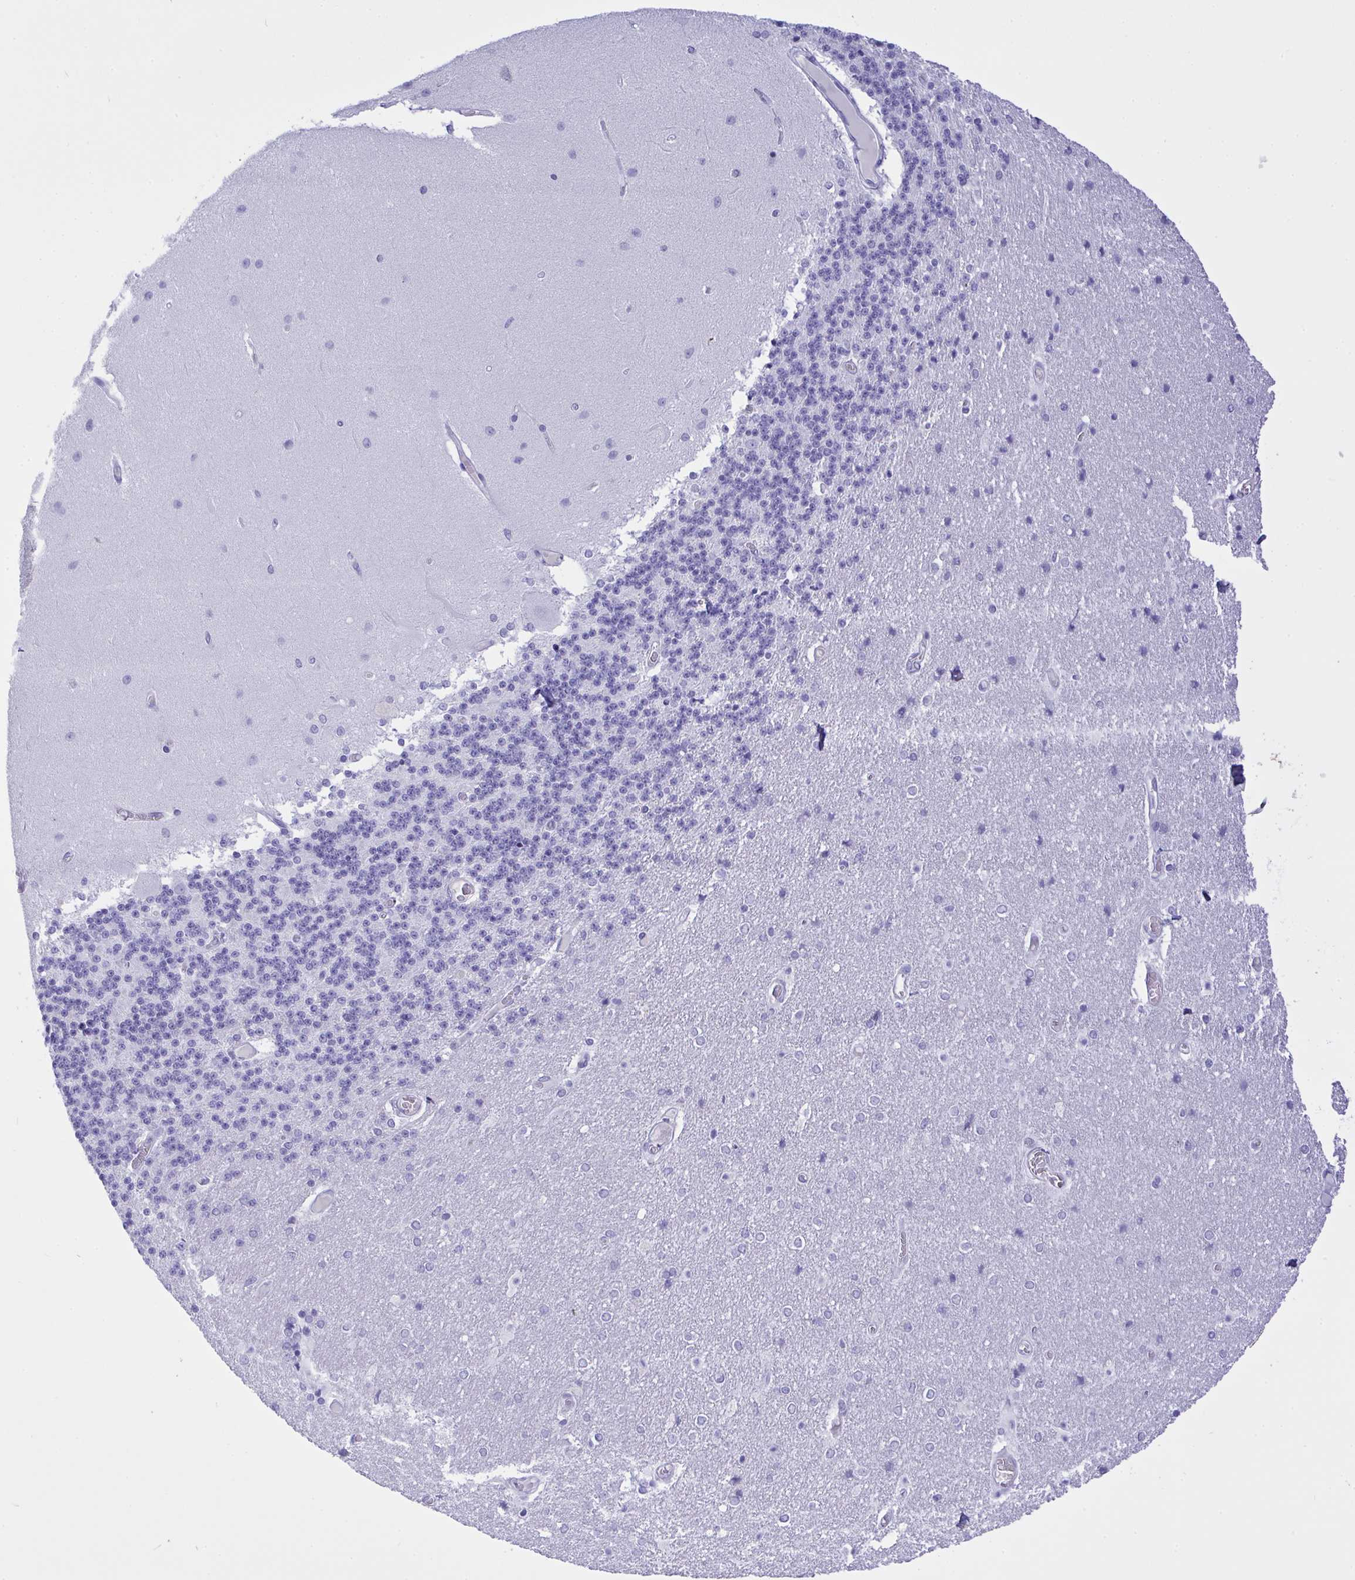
{"staining": {"intensity": "negative", "quantity": "none", "location": "none"}, "tissue": "cerebellum", "cell_type": "Cells in granular layer", "image_type": "normal", "snomed": [{"axis": "morphology", "description": "Normal tissue, NOS"}, {"axis": "topography", "description": "Cerebellum"}], "caption": "DAB (3,3'-diaminobenzidine) immunohistochemical staining of benign cerebellum displays no significant positivity in cells in granular layer.", "gene": "AKR1D1", "patient": {"sex": "female", "age": 54}}